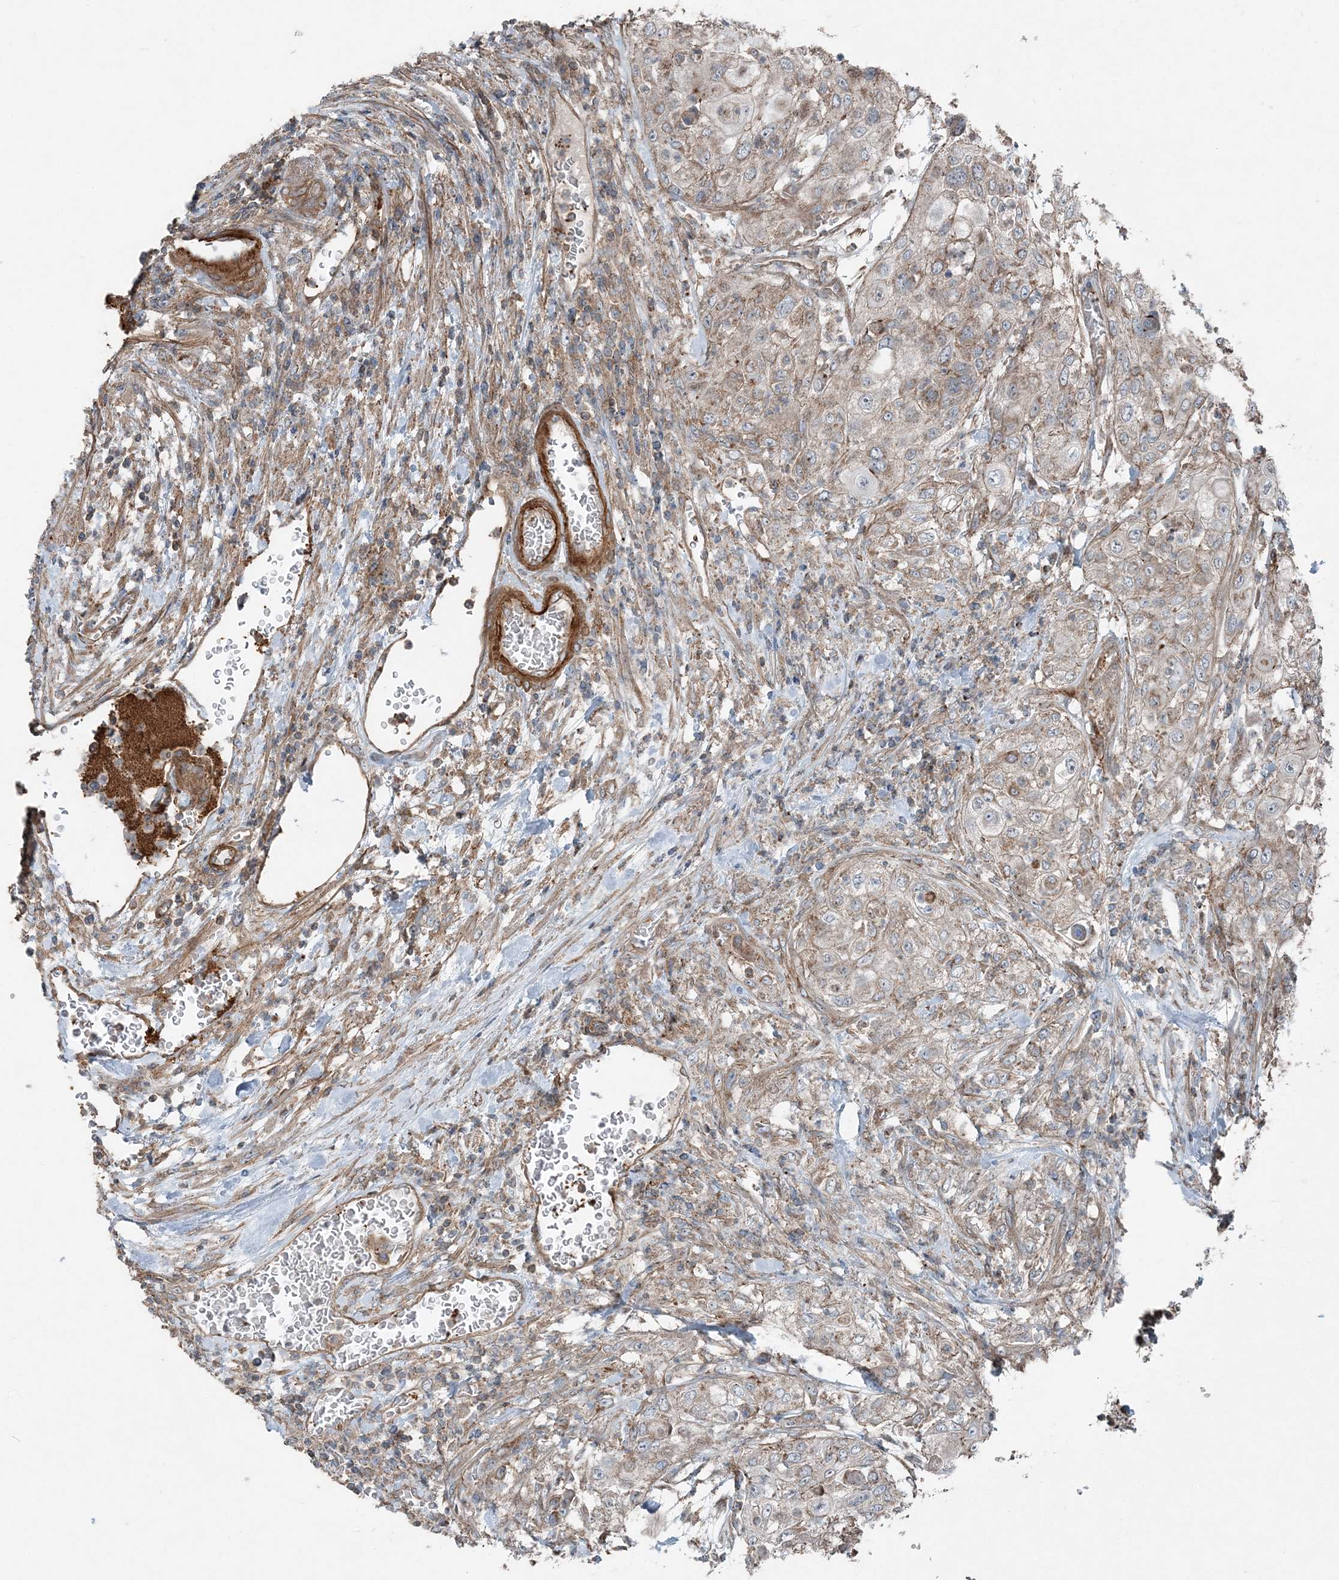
{"staining": {"intensity": "weak", "quantity": "25%-75%", "location": "cytoplasmic/membranous"}, "tissue": "urothelial cancer", "cell_type": "Tumor cells", "image_type": "cancer", "snomed": [{"axis": "morphology", "description": "Urothelial carcinoma, High grade"}, {"axis": "topography", "description": "Urinary bladder"}], "caption": "DAB (3,3'-diaminobenzidine) immunohistochemical staining of urothelial cancer demonstrates weak cytoplasmic/membranous protein staining in approximately 25%-75% of tumor cells.", "gene": "KY", "patient": {"sex": "female", "age": 79}}